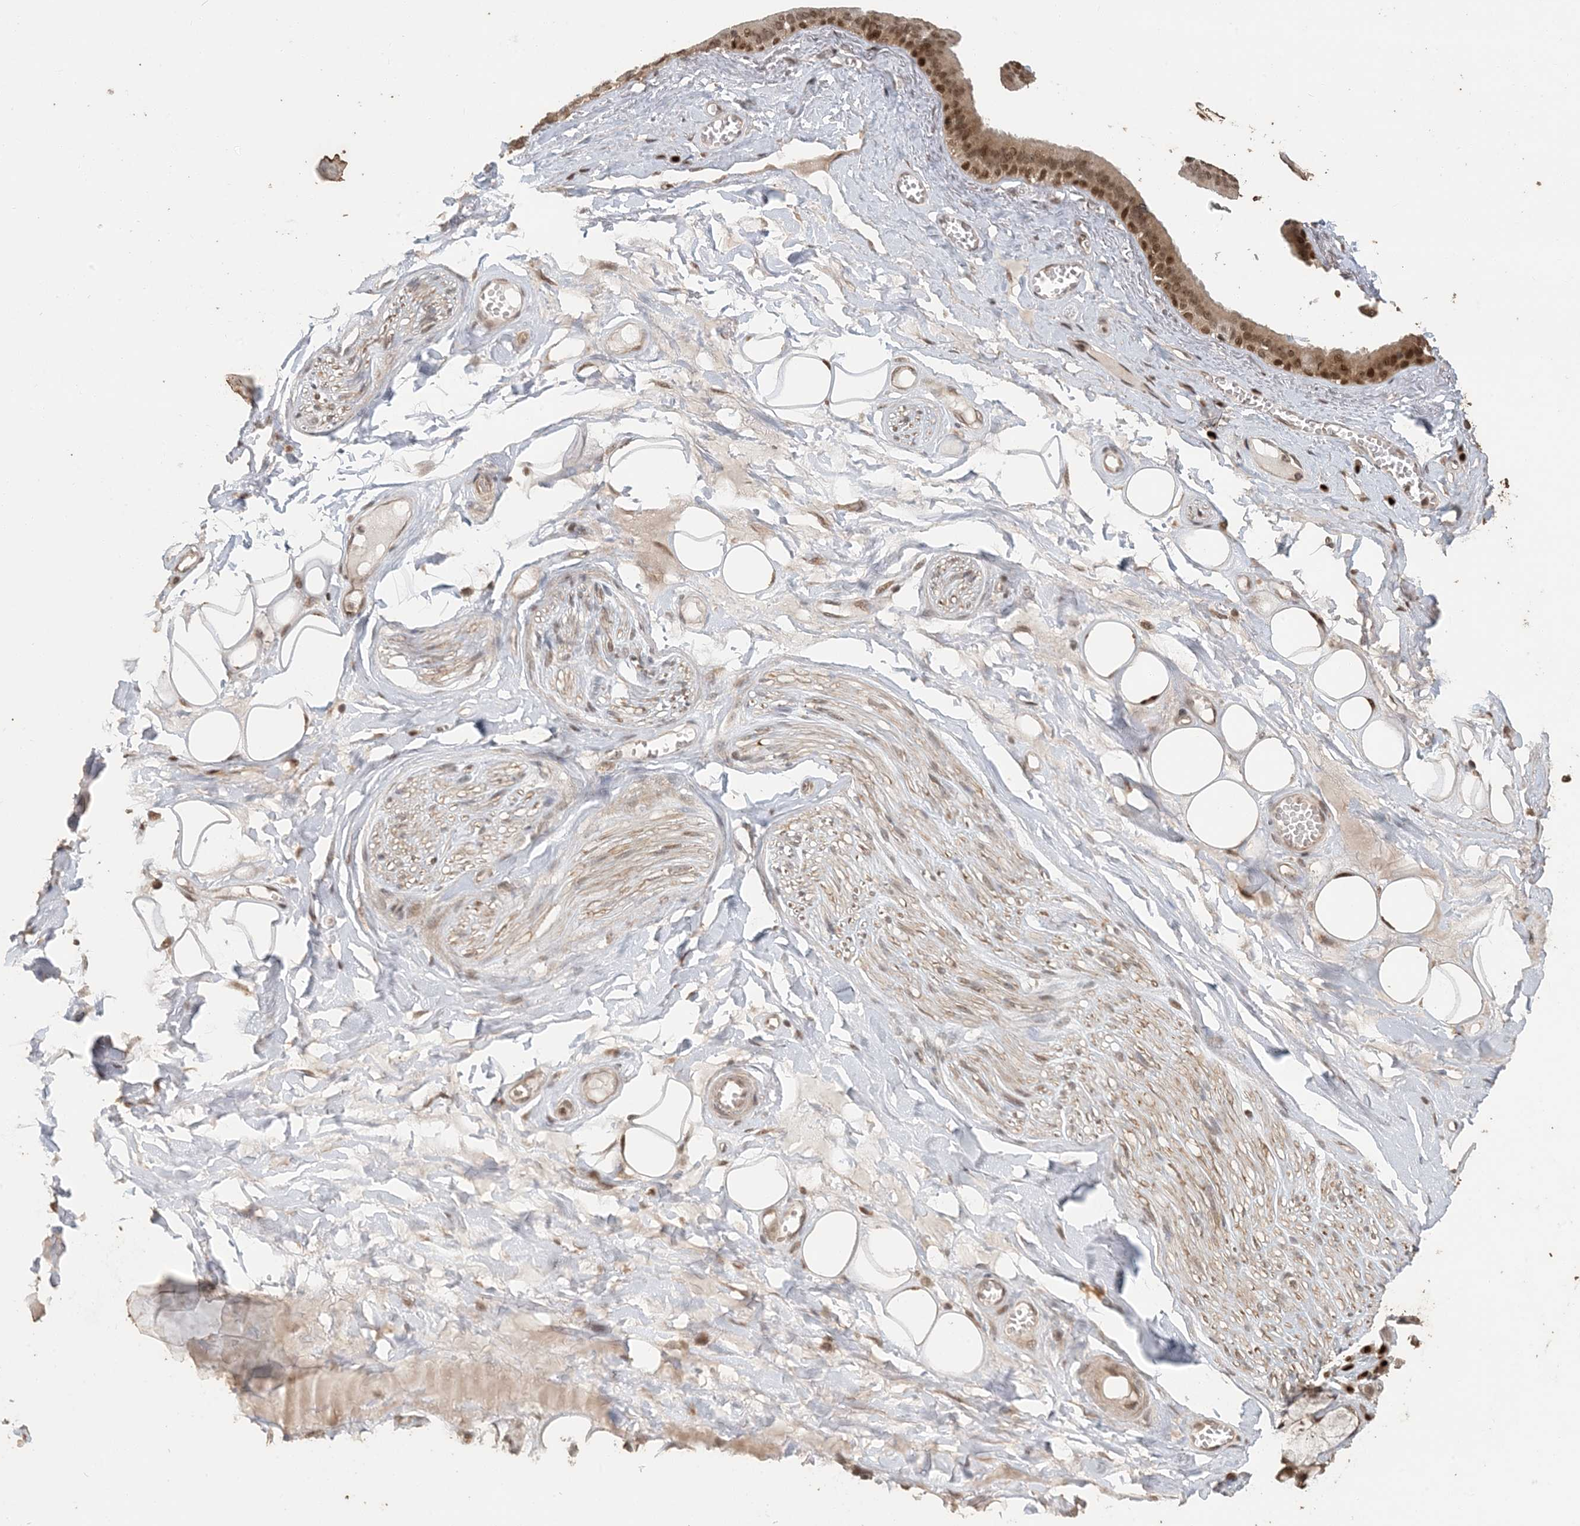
{"staining": {"intensity": "moderate", "quantity": ">75%", "location": "nuclear"}, "tissue": "adipose tissue", "cell_type": "Adipocytes", "image_type": "normal", "snomed": [{"axis": "morphology", "description": "Normal tissue, NOS"}, {"axis": "morphology", "description": "Inflammation, NOS"}, {"axis": "topography", "description": "Salivary gland"}, {"axis": "topography", "description": "Peripheral nerve tissue"}], "caption": "Human adipose tissue stained for a protein (brown) shows moderate nuclear positive staining in about >75% of adipocytes.", "gene": "ATP13A2", "patient": {"sex": "female", "age": 75}}